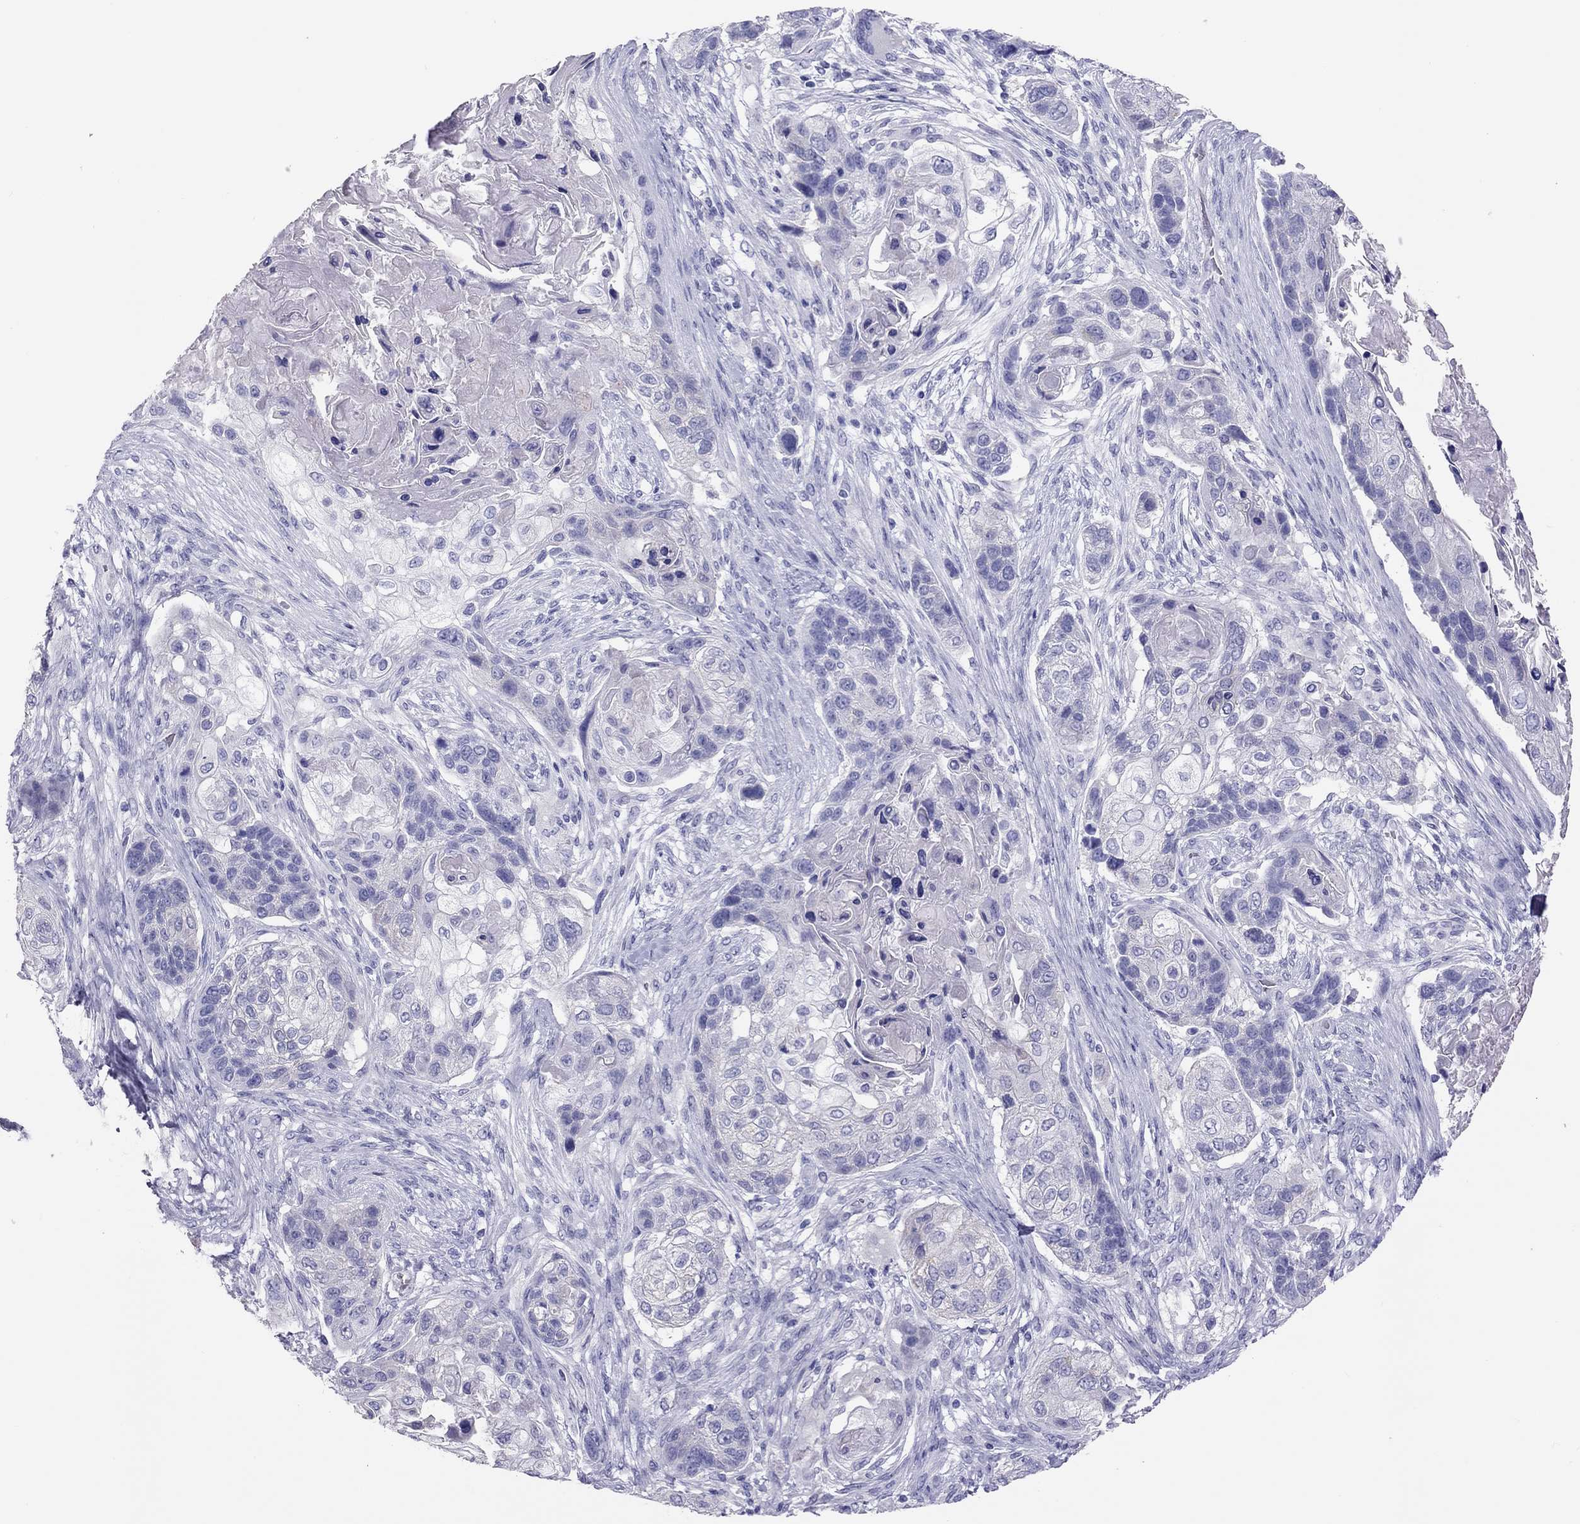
{"staining": {"intensity": "negative", "quantity": "none", "location": "none"}, "tissue": "lung cancer", "cell_type": "Tumor cells", "image_type": "cancer", "snomed": [{"axis": "morphology", "description": "Squamous cell carcinoma, NOS"}, {"axis": "topography", "description": "Lung"}], "caption": "An immunohistochemistry photomicrograph of lung cancer is shown. There is no staining in tumor cells of lung cancer.", "gene": "PSMB11", "patient": {"sex": "male", "age": 69}}